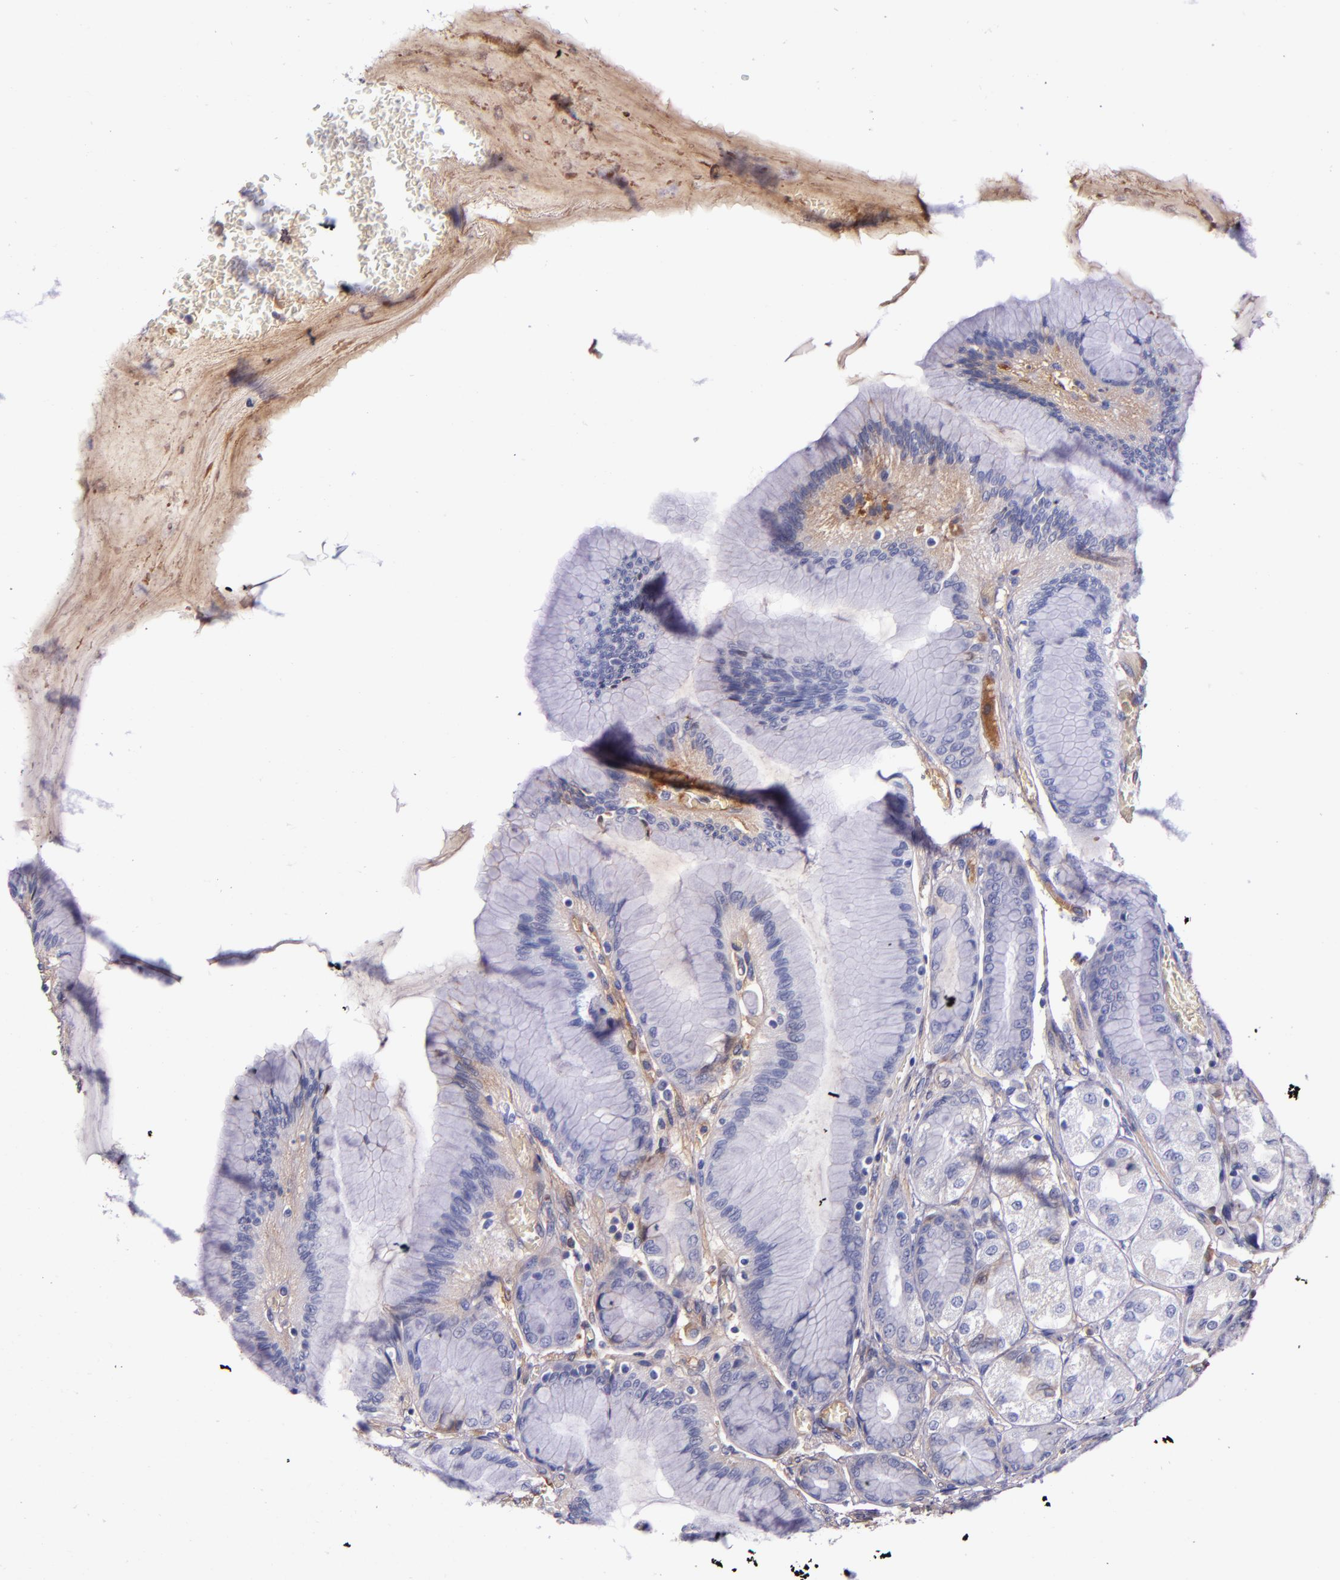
{"staining": {"intensity": "moderate", "quantity": "<25%", "location": "cytoplasmic/membranous"}, "tissue": "stomach", "cell_type": "Glandular cells", "image_type": "normal", "snomed": [{"axis": "morphology", "description": "Normal tissue, NOS"}, {"axis": "morphology", "description": "Adenocarcinoma, NOS"}, {"axis": "topography", "description": "Stomach"}, {"axis": "topography", "description": "Stomach, lower"}], "caption": "Moderate cytoplasmic/membranous protein expression is present in about <25% of glandular cells in stomach.", "gene": "CLEC3B", "patient": {"sex": "female", "age": 65}}